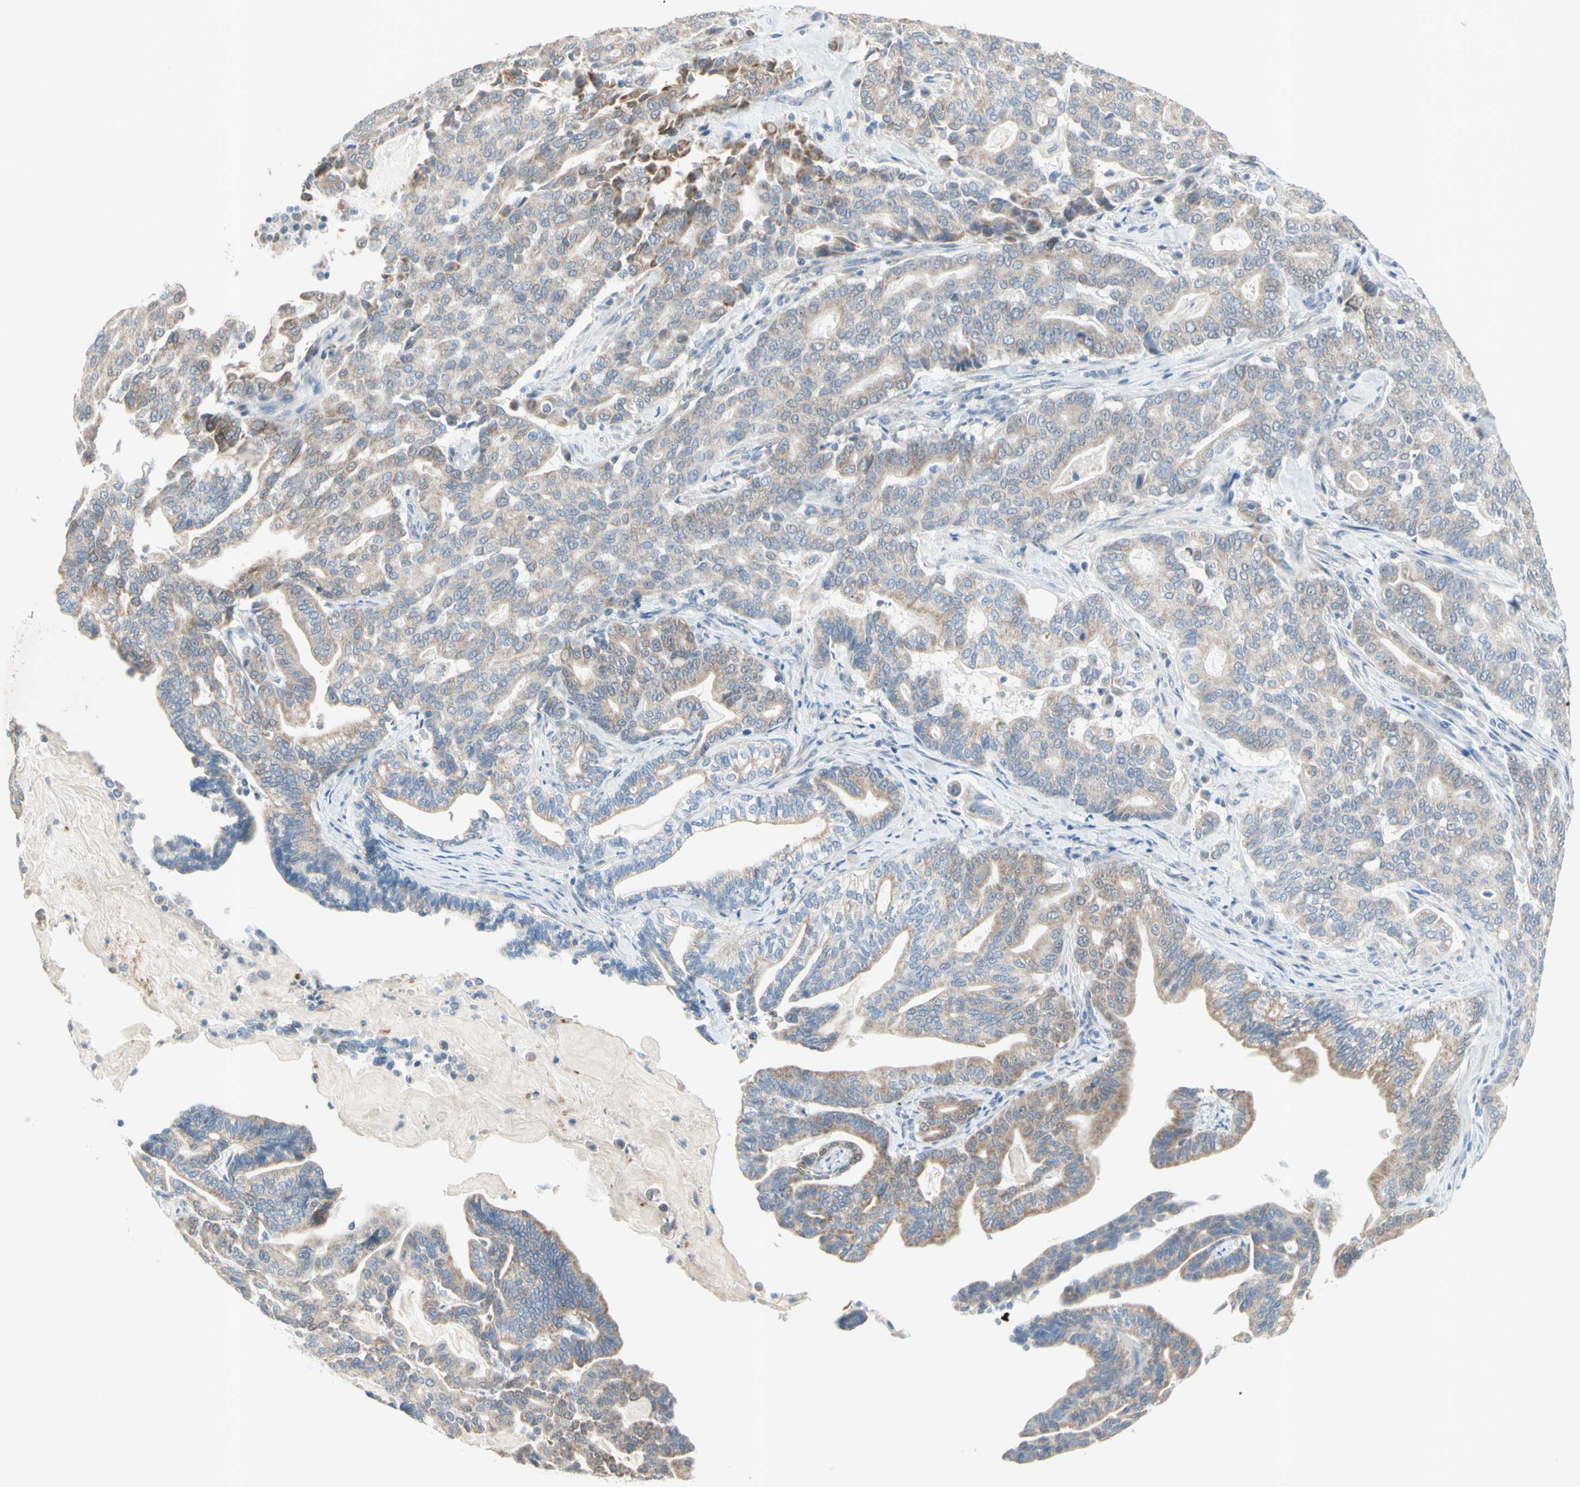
{"staining": {"intensity": "weak", "quantity": ">75%", "location": "cytoplasmic/membranous"}, "tissue": "pancreatic cancer", "cell_type": "Tumor cells", "image_type": "cancer", "snomed": [{"axis": "morphology", "description": "Adenocarcinoma, NOS"}, {"axis": "topography", "description": "Pancreas"}], "caption": "This is a micrograph of immunohistochemistry (IHC) staining of pancreatic cancer, which shows weak expression in the cytoplasmic/membranous of tumor cells.", "gene": "MFF", "patient": {"sex": "male", "age": 63}}